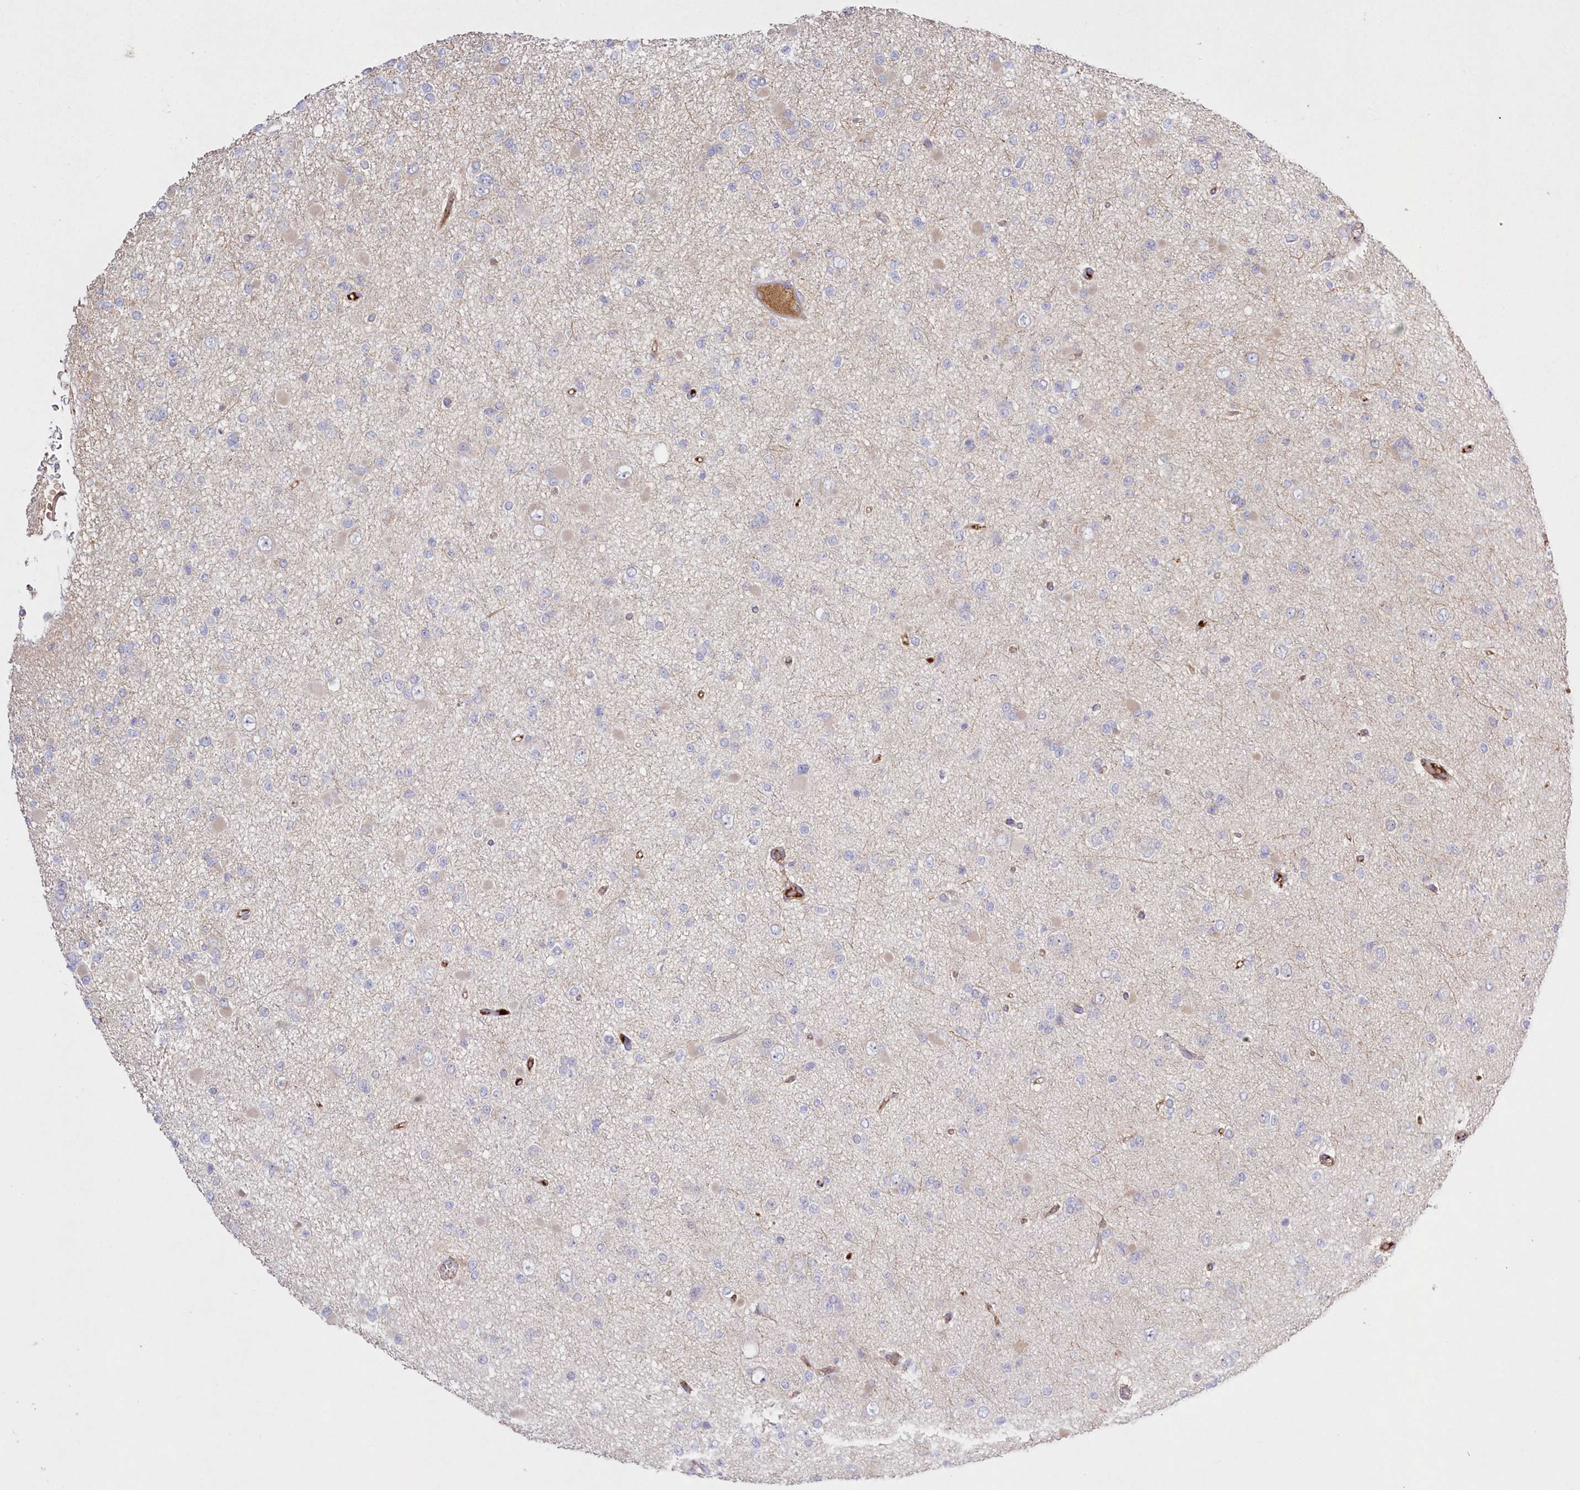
{"staining": {"intensity": "negative", "quantity": "none", "location": "none"}, "tissue": "glioma", "cell_type": "Tumor cells", "image_type": "cancer", "snomed": [{"axis": "morphology", "description": "Glioma, malignant, Low grade"}, {"axis": "topography", "description": "Brain"}], "caption": "Immunohistochemical staining of malignant glioma (low-grade) reveals no significant staining in tumor cells. (Stains: DAB (3,3'-diaminobenzidine) immunohistochemistry (IHC) with hematoxylin counter stain, Microscopy: brightfield microscopy at high magnification).", "gene": "WBP1L", "patient": {"sex": "female", "age": 22}}